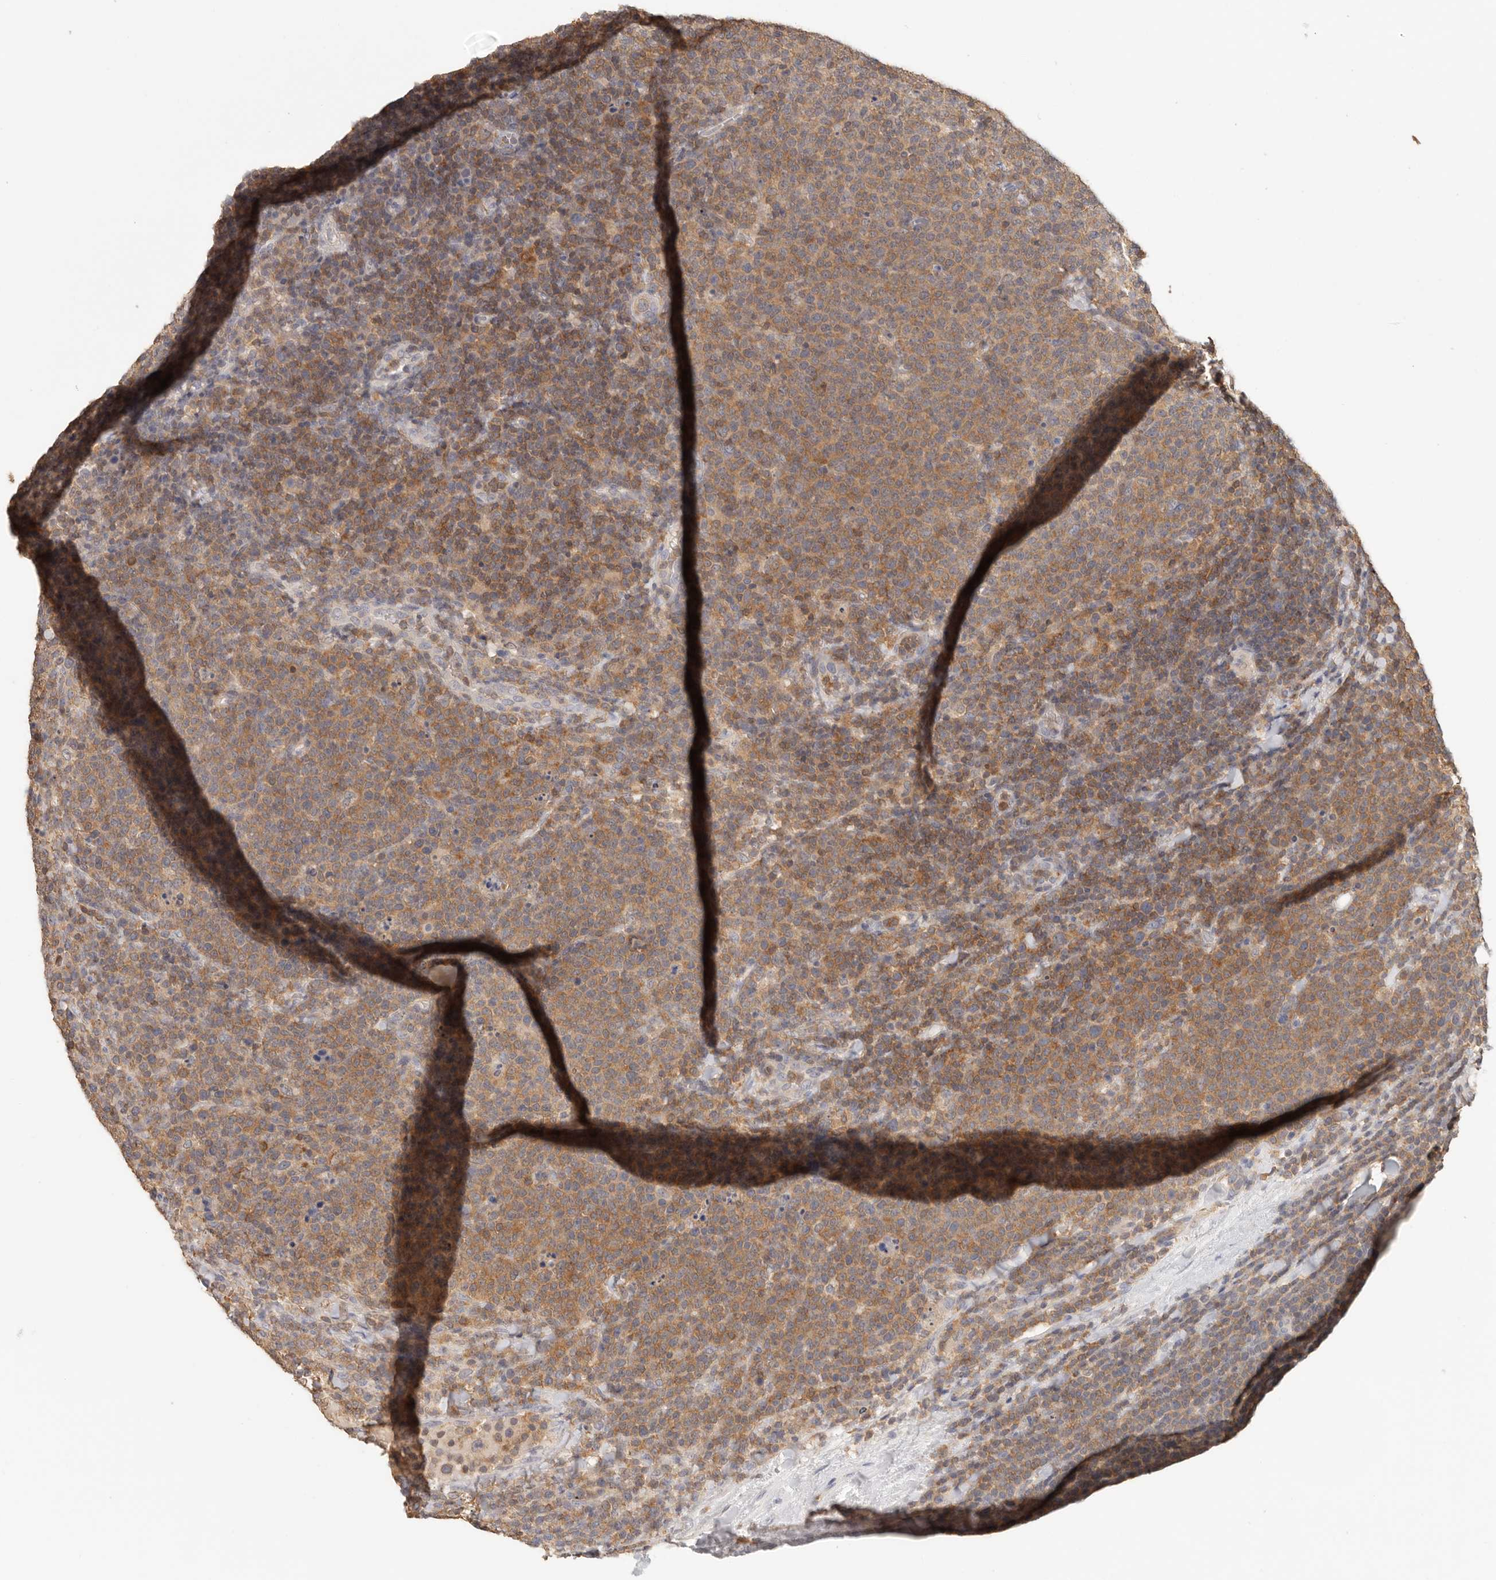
{"staining": {"intensity": "moderate", "quantity": ">75%", "location": "cytoplasmic/membranous"}, "tissue": "lymphoma", "cell_type": "Tumor cells", "image_type": "cancer", "snomed": [{"axis": "morphology", "description": "Malignant lymphoma, non-Hodgkin's type, High grade"}, {"axis": "topography", "description": "Lymph node"}], "caption": "Moderate cytoplasmic/membranous staining is identified in approximately >75% of tumor cells in high-grade malignant lymphoma, non-Hodgkin's type.", "gene": "CSK", "patient": {"sex": "male", "age": 61}}